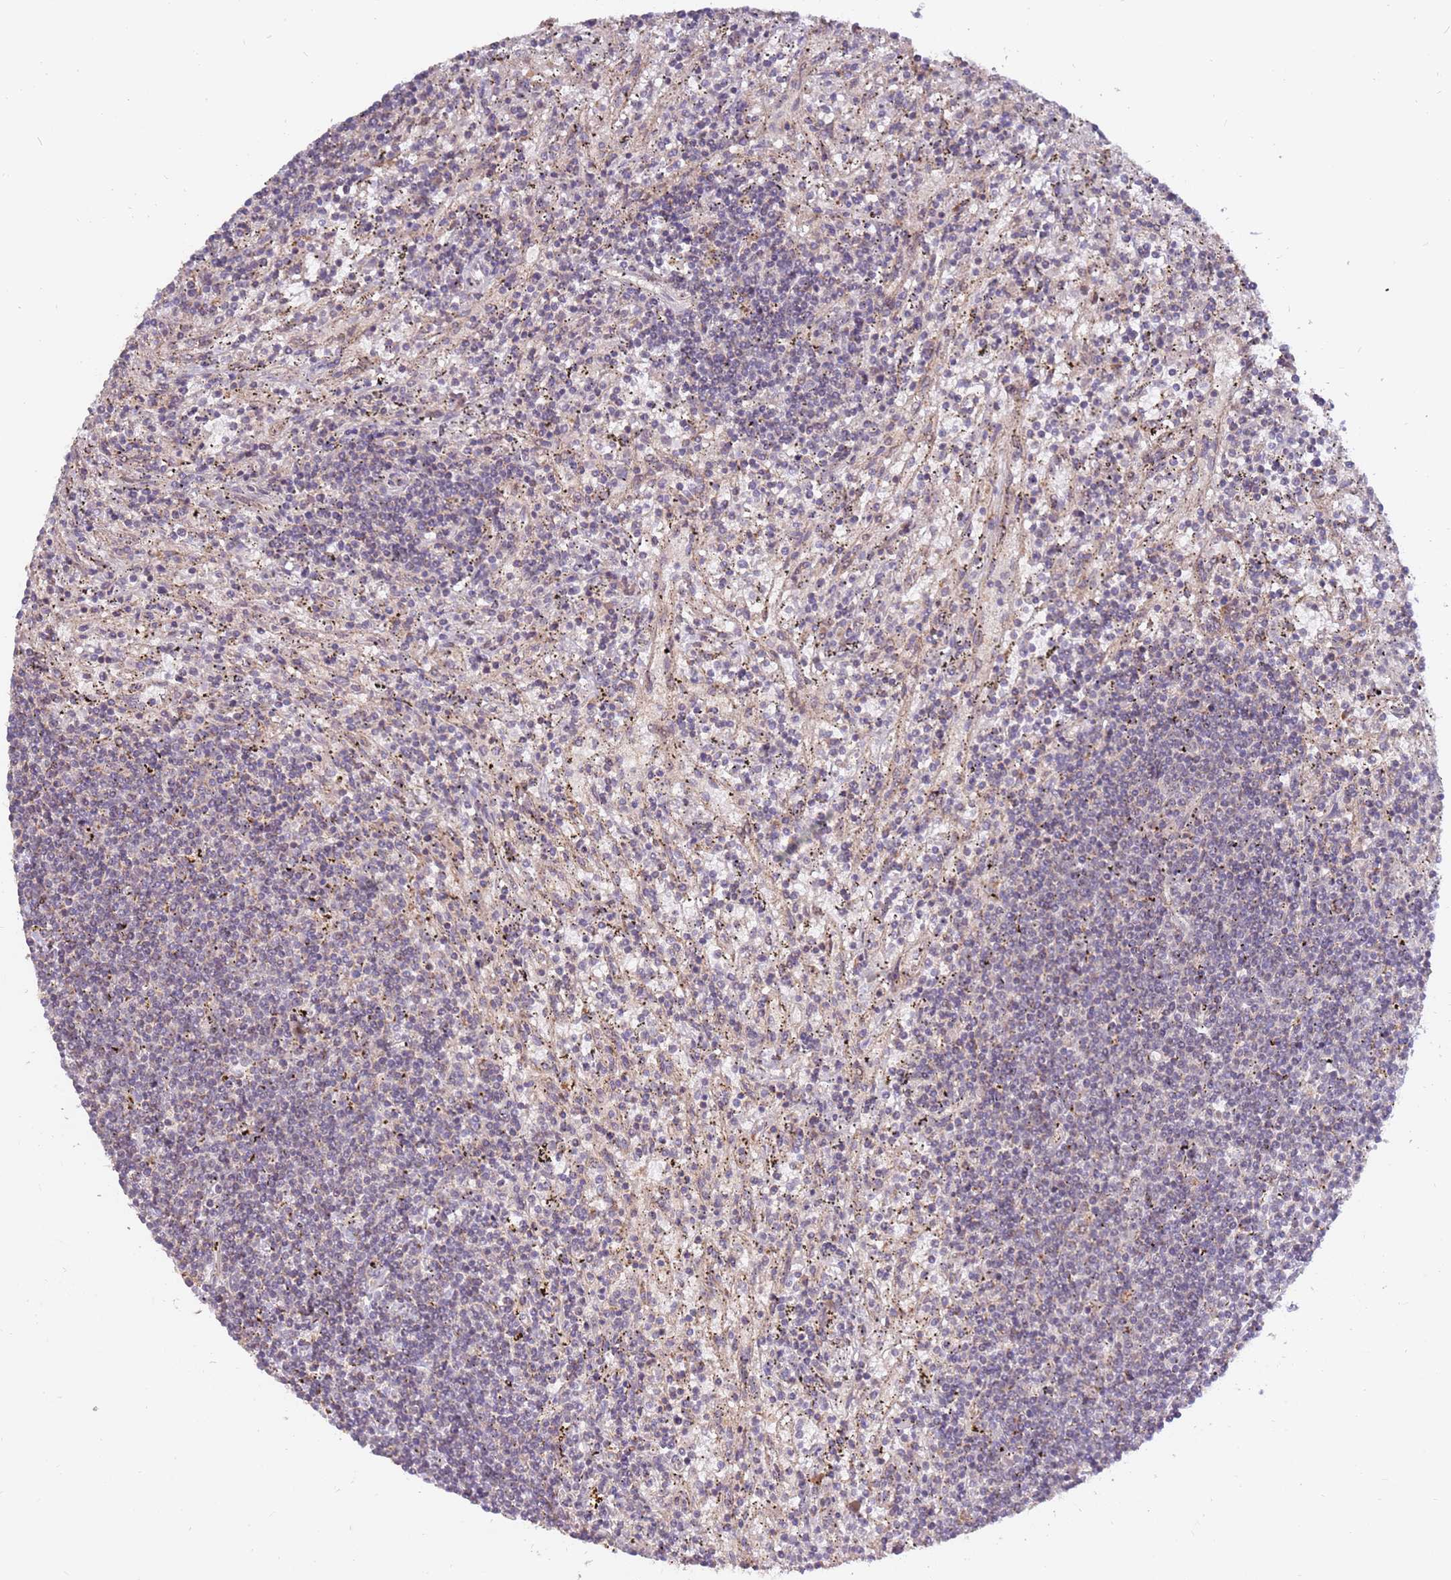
{"staining": {"intensity": "negative", "quantity": "none", "location": "none"}, "tissue": "lymphoma", "cell_type": "Tumor cells", "image_type": "cancer", "snomed": [{"axis": "morphology", "description": "Malignant lymphoma, non-Hodgkin's type, Low grade"}, {"axis": "topography", "description": "Spleen"}], "caption": "Human low-grade malignant lymphoma, non-Hodgkin's type stained for a protein using immunohistochemistry shows no positivity in tumor cells.", "gene": "KIF25", "patient": {"sex": "male", "age": 76}}